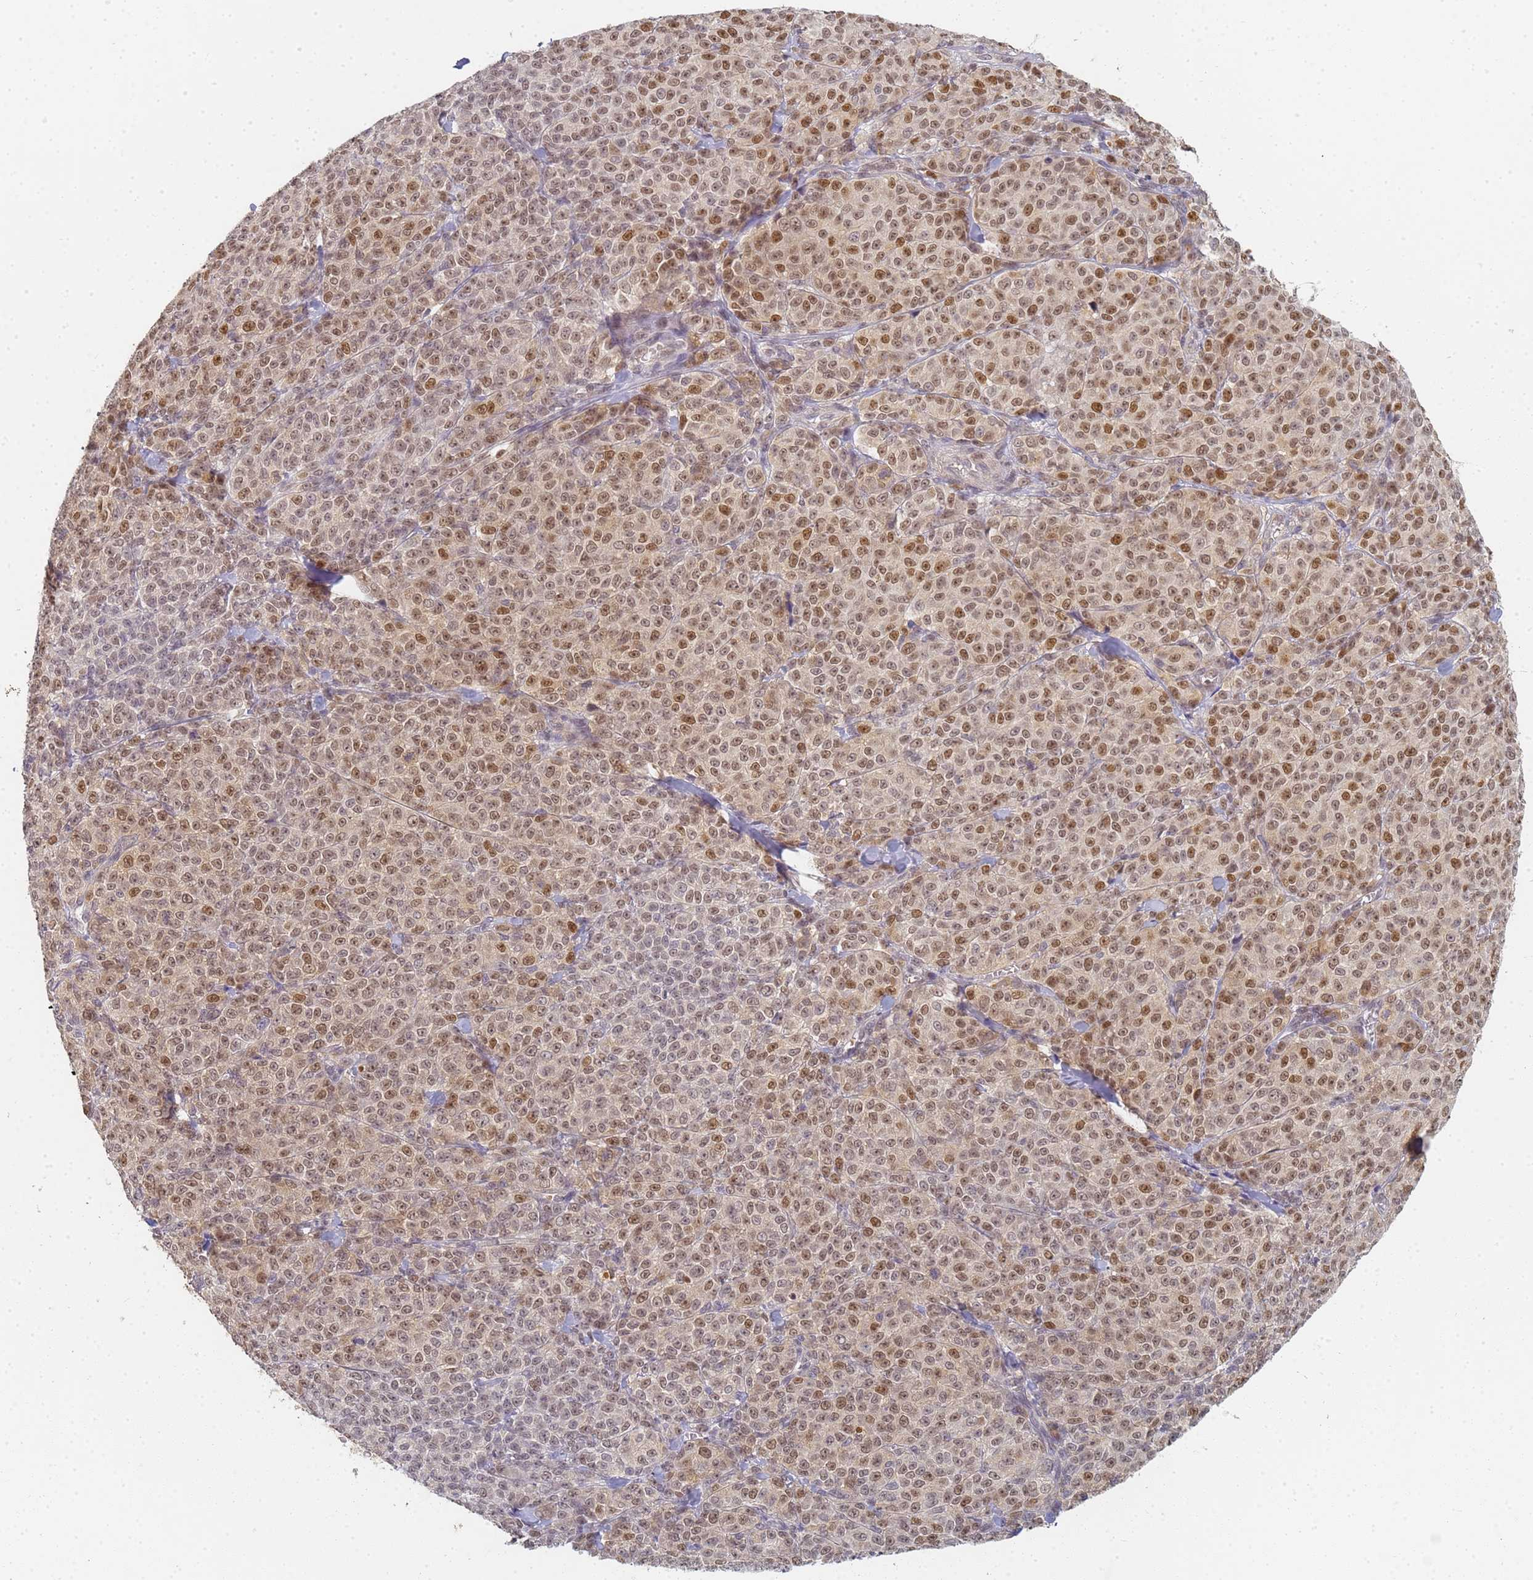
{"staining": {"intensity": "moderate", "quantity": ">75%", "location": "nuclear"}, "tissue": "melanoma", "cell_type": "Tumor cells", "image_type": "cancer", "snomed": [{"axis": "morphology", "description": "Normal tissue, NOS"}, {"axis": "morphology", "description": "Malignant melanoma, NOS"}, {"axis": "topography", "description": "Skin"}], "caption": "A medium amount of moderate nuclear expression is identified in approximately >75% of tumor cells in melanoma tissue. Nuclei are stained in blue.", "gene": "HMCES", "patient": {"sex": "female", "age": 34}}